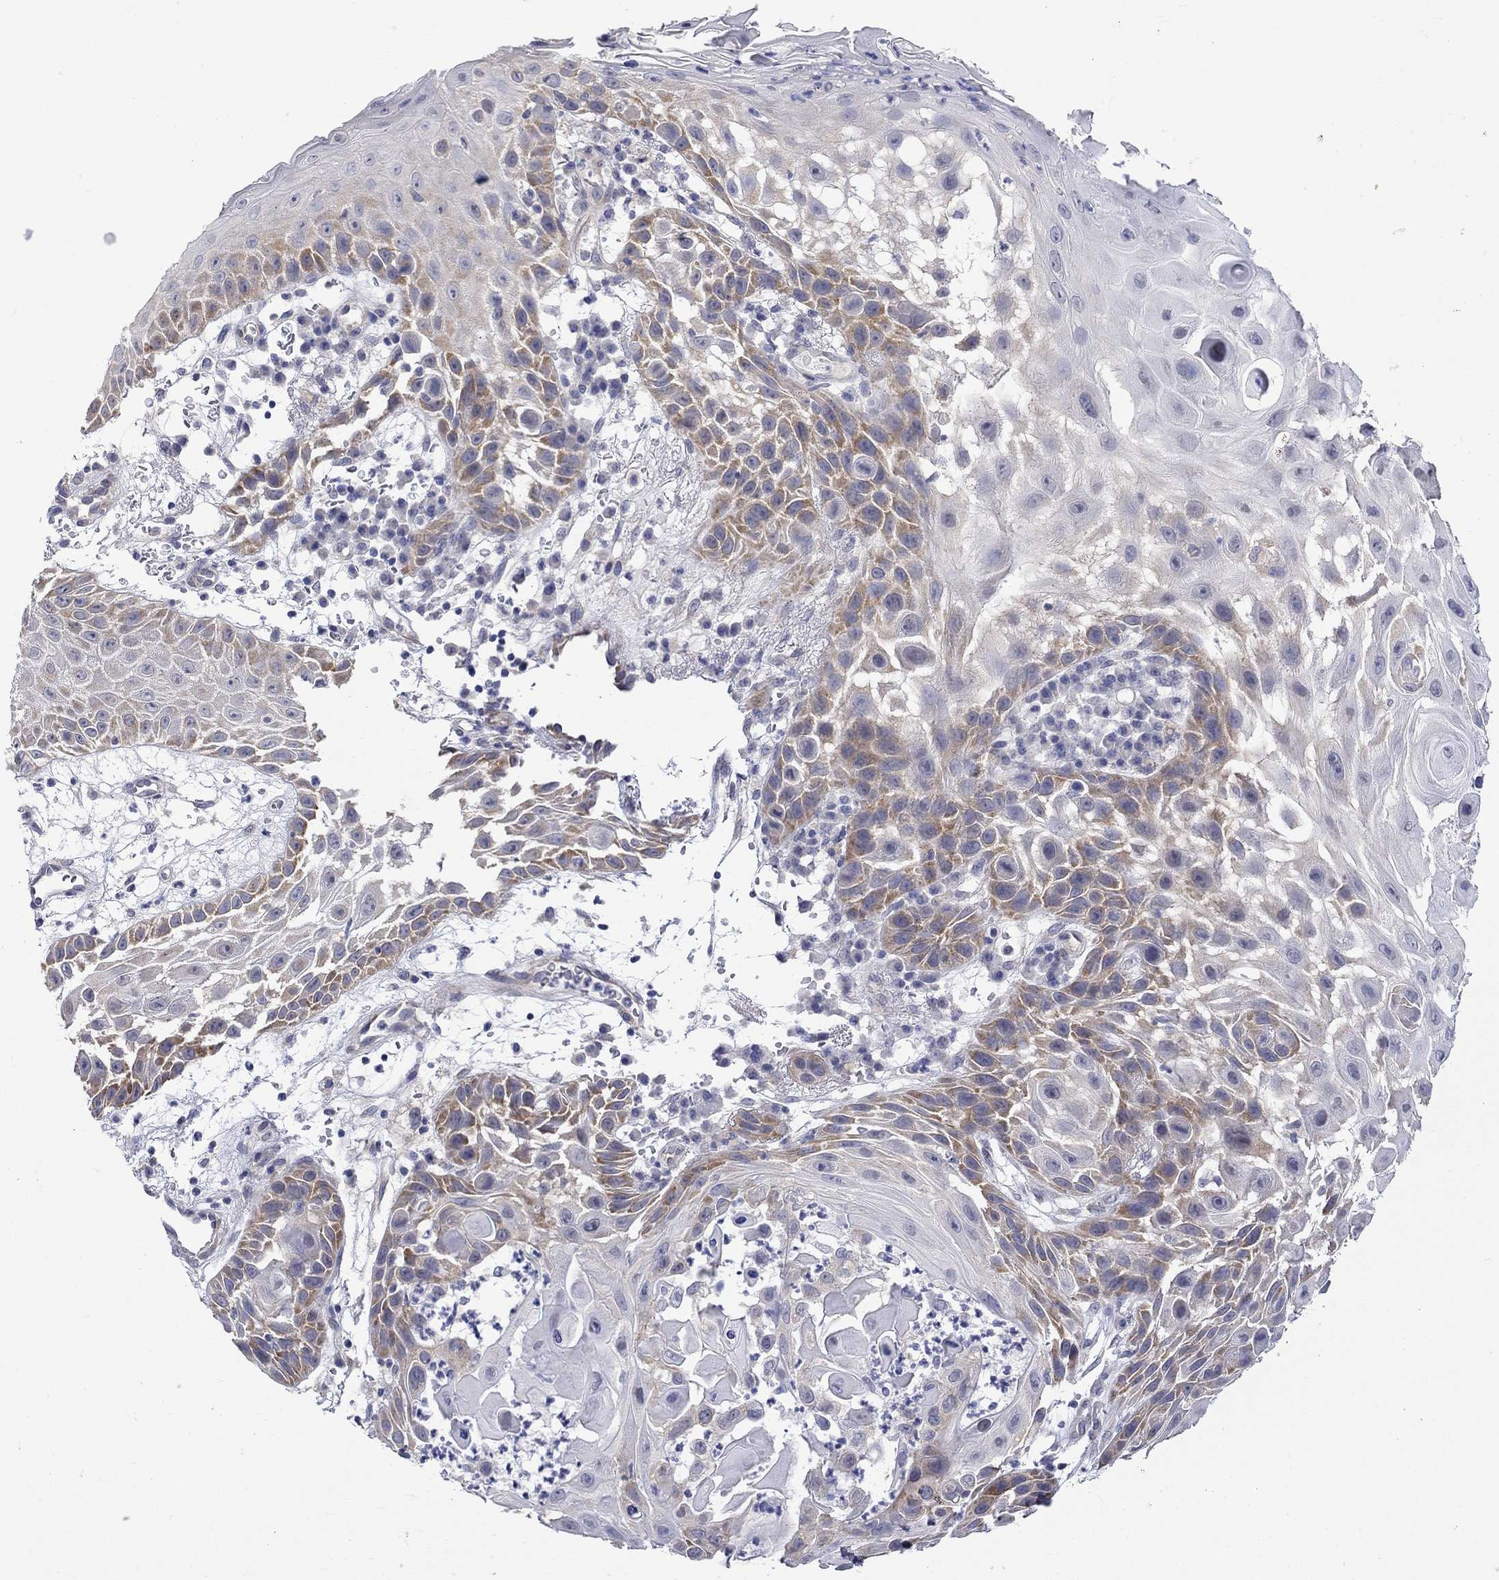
{"staining": {"intensity": "moderate", "quantity": "<25%", "location": "cytoplasmic/membranous"}, "tissue": "skin cancer", "cell_type": "Tumor cells", "image_type": "cancer", "snomed": [{"axis": "morphology", "description": "Normal tissue, NOS"}, {"axis": "morphology", "description": "Squamous cell carcinoma, NOS"}, {"axis": "topography", "description": "Skin"}], "caption": "About <25% of tumor cells in human squamous cell carcinoma (skin) show moderate cytoplasmic/membranous protein expression as visualized by brown immunohistochemical staining.", "gene": "CERS1", "patient": {"sex": "male", "age": 79}}